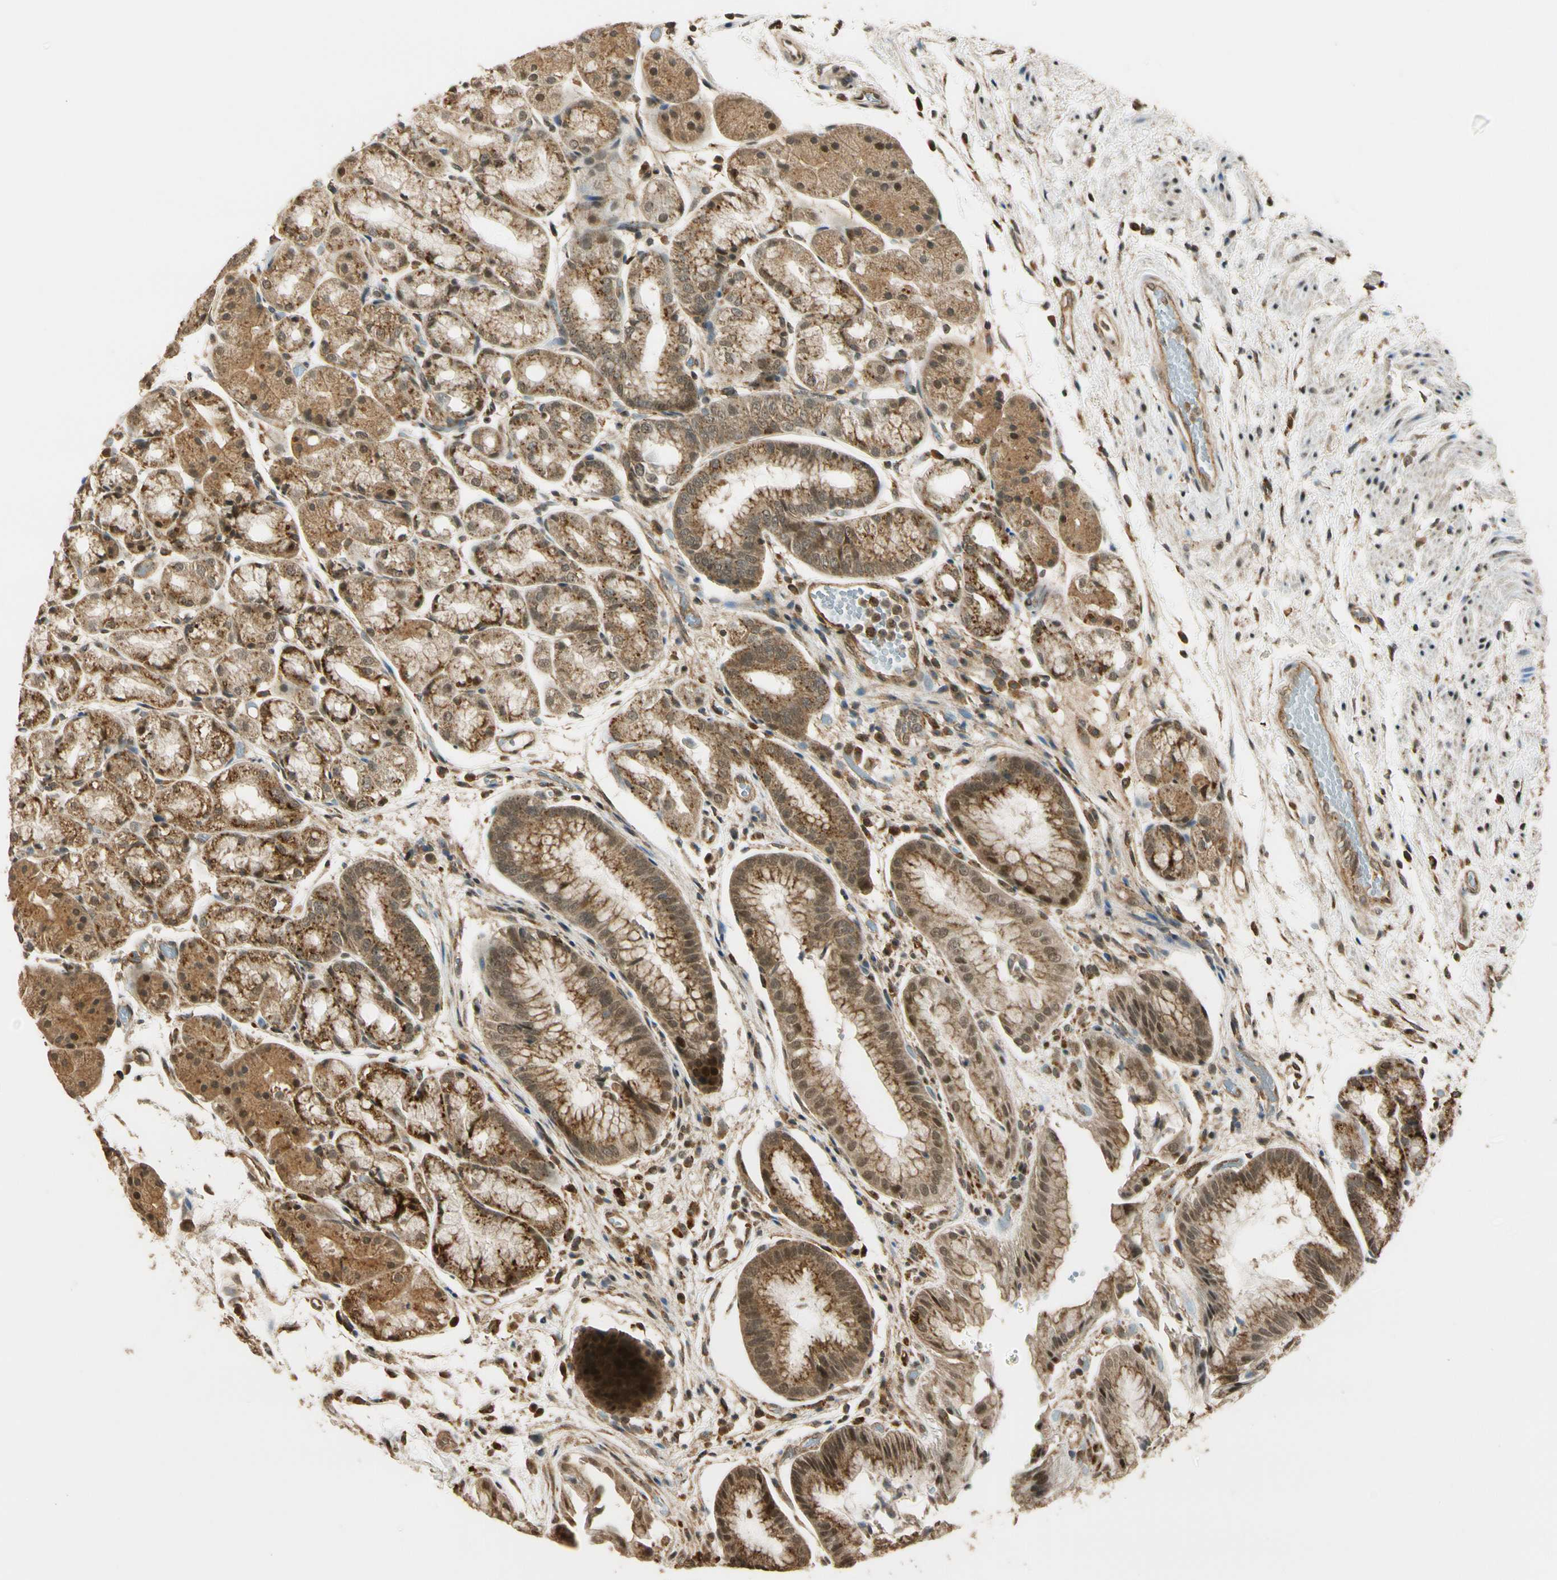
{"staining": {"intensity": "moderate", "quantity": ">75%", "location": "cytoplasmic/membranous"}, "tissue": "stomach", "cell_type": "Glandular cells", "image_type": "normal", "snomed": [{"axis": "morphology", "description": "Normal tissue, NOS"}, {"axis": "topography", "description": "Stomach, upper"}], "caption": "Stomach stained with a brown dye shows moderate cytoplasmic/membranous positive staining in about >75% of glandular cells.", "gene": "LAMTOR1", "patient": {"sex": "male", "age": 72}}